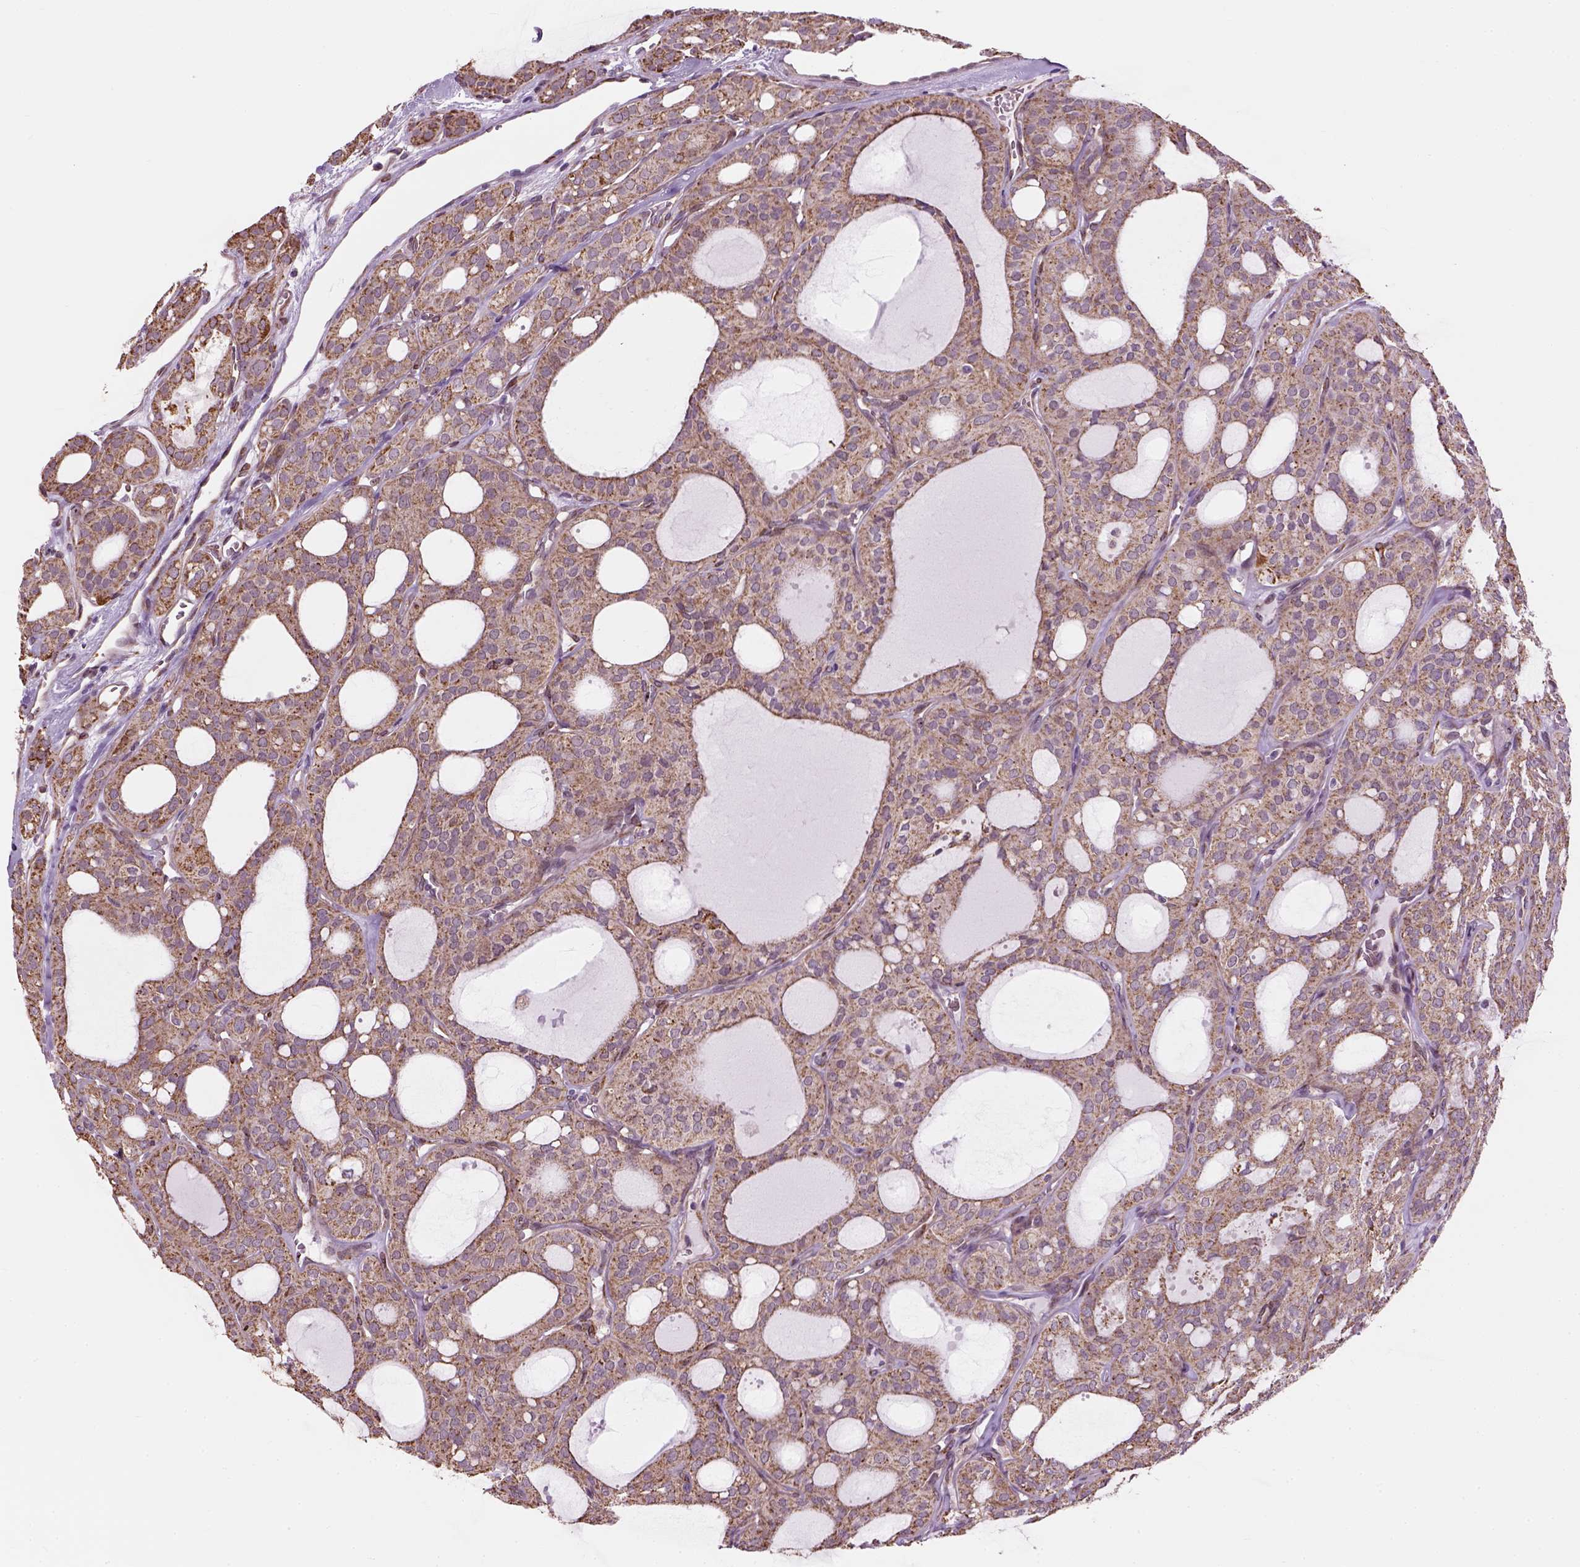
{"staining": {"intensity": "moderate", "quantity": ">75%", "location": "cytoplasmic/membranous"}, "tissue": "thyroid cancer", "cell_type": "Tumor cells", "image_type": "cancer", "snomed": [{"axis": "morphology", "description": "Follicular adenoma carcinoma, NOS"}, {"axis": "topography", "description": "Thyroid gland"}], "caption": "Protein staining of thyroid cancer (follicular adenoma carcinoma) tissue exhibits moderate cytoplasmic/membranous staining in about >75% of tumor cells.", "gene": "XK", "patient": {"sex": "male", "age": 75}}